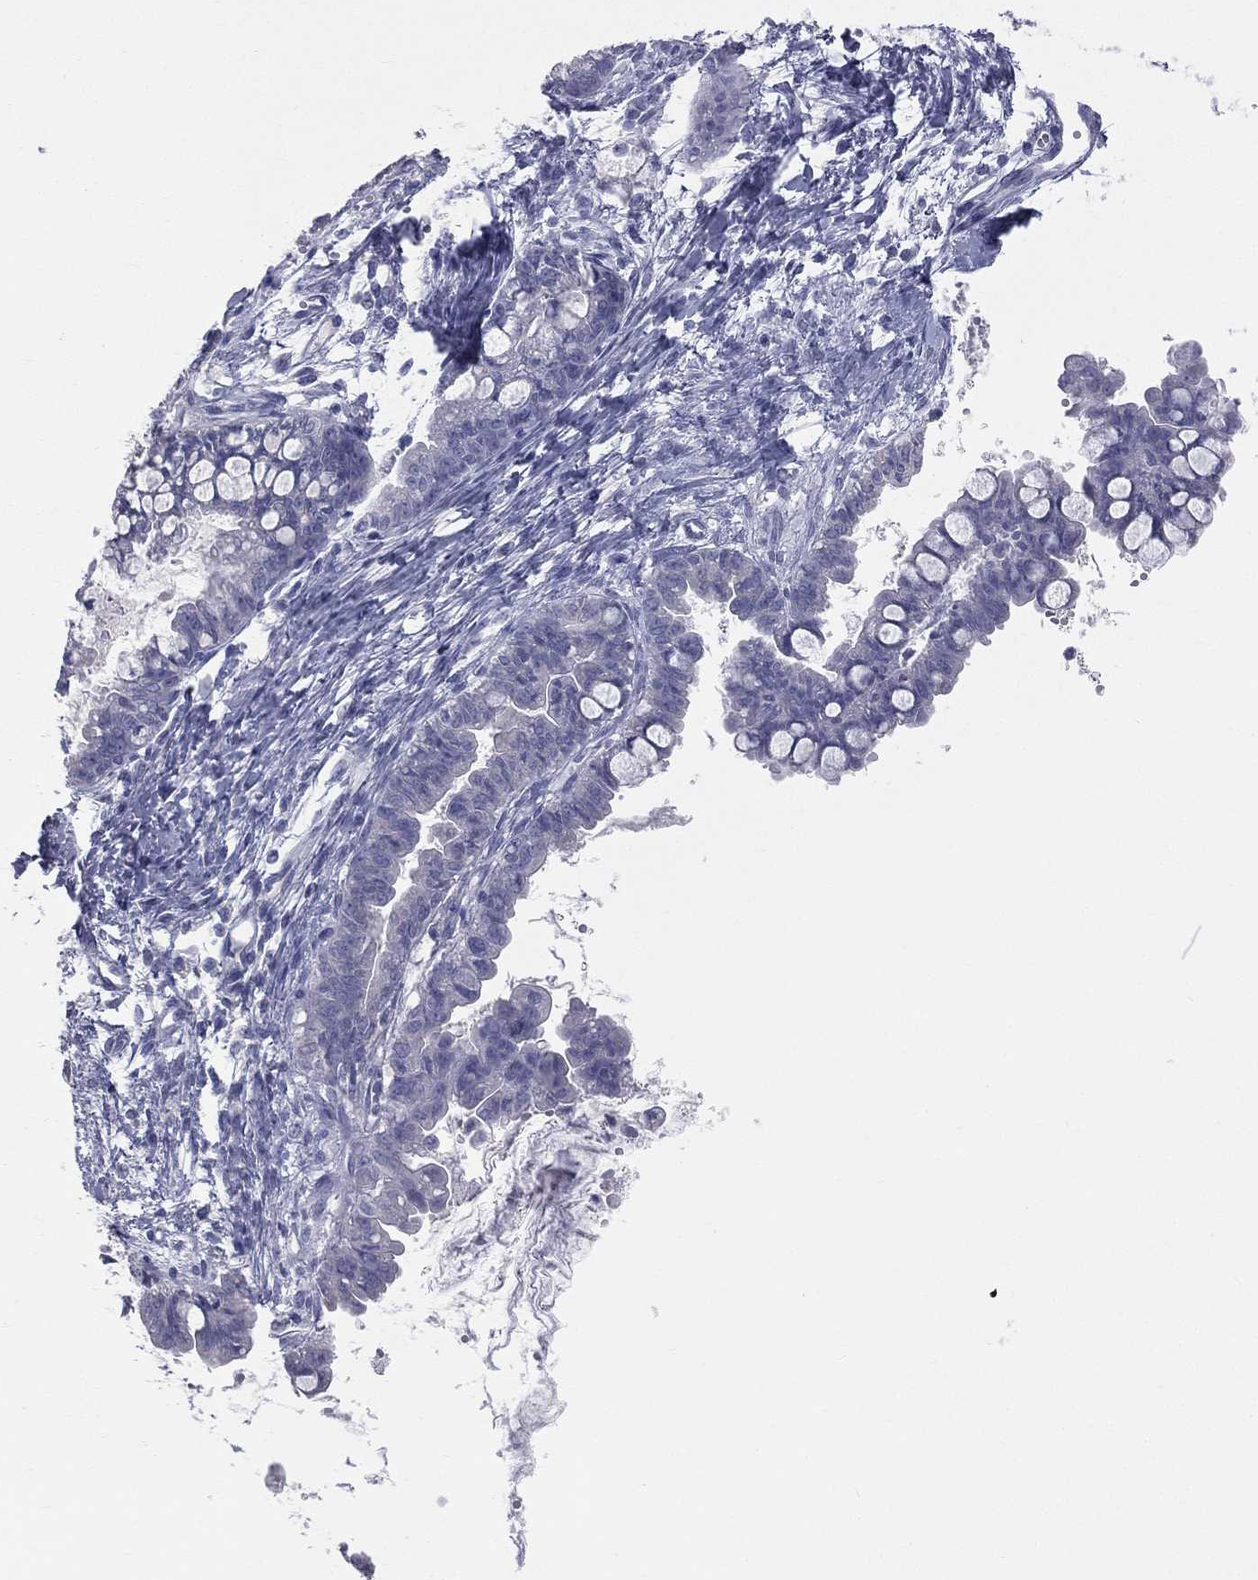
{"staining": {"intensity": "negative", "quantity": "none", "location": "none"}, "tissue": "ovarian cancer", "cell_type": "Tumor cells", "image_type": "cancer", "snomed": [{"axis": "morphology", "description": "Cystadenocarcinoma, mucinous, NOS"}, {"axis": "topography", "description": "Ovary"}], "caption": "Image shows no protein expression in tumor cells of ovarian mucinous cystadenocarcinoma tissue.", "gene": "STK31", "patient": {"sex": "female", "age": 63}}